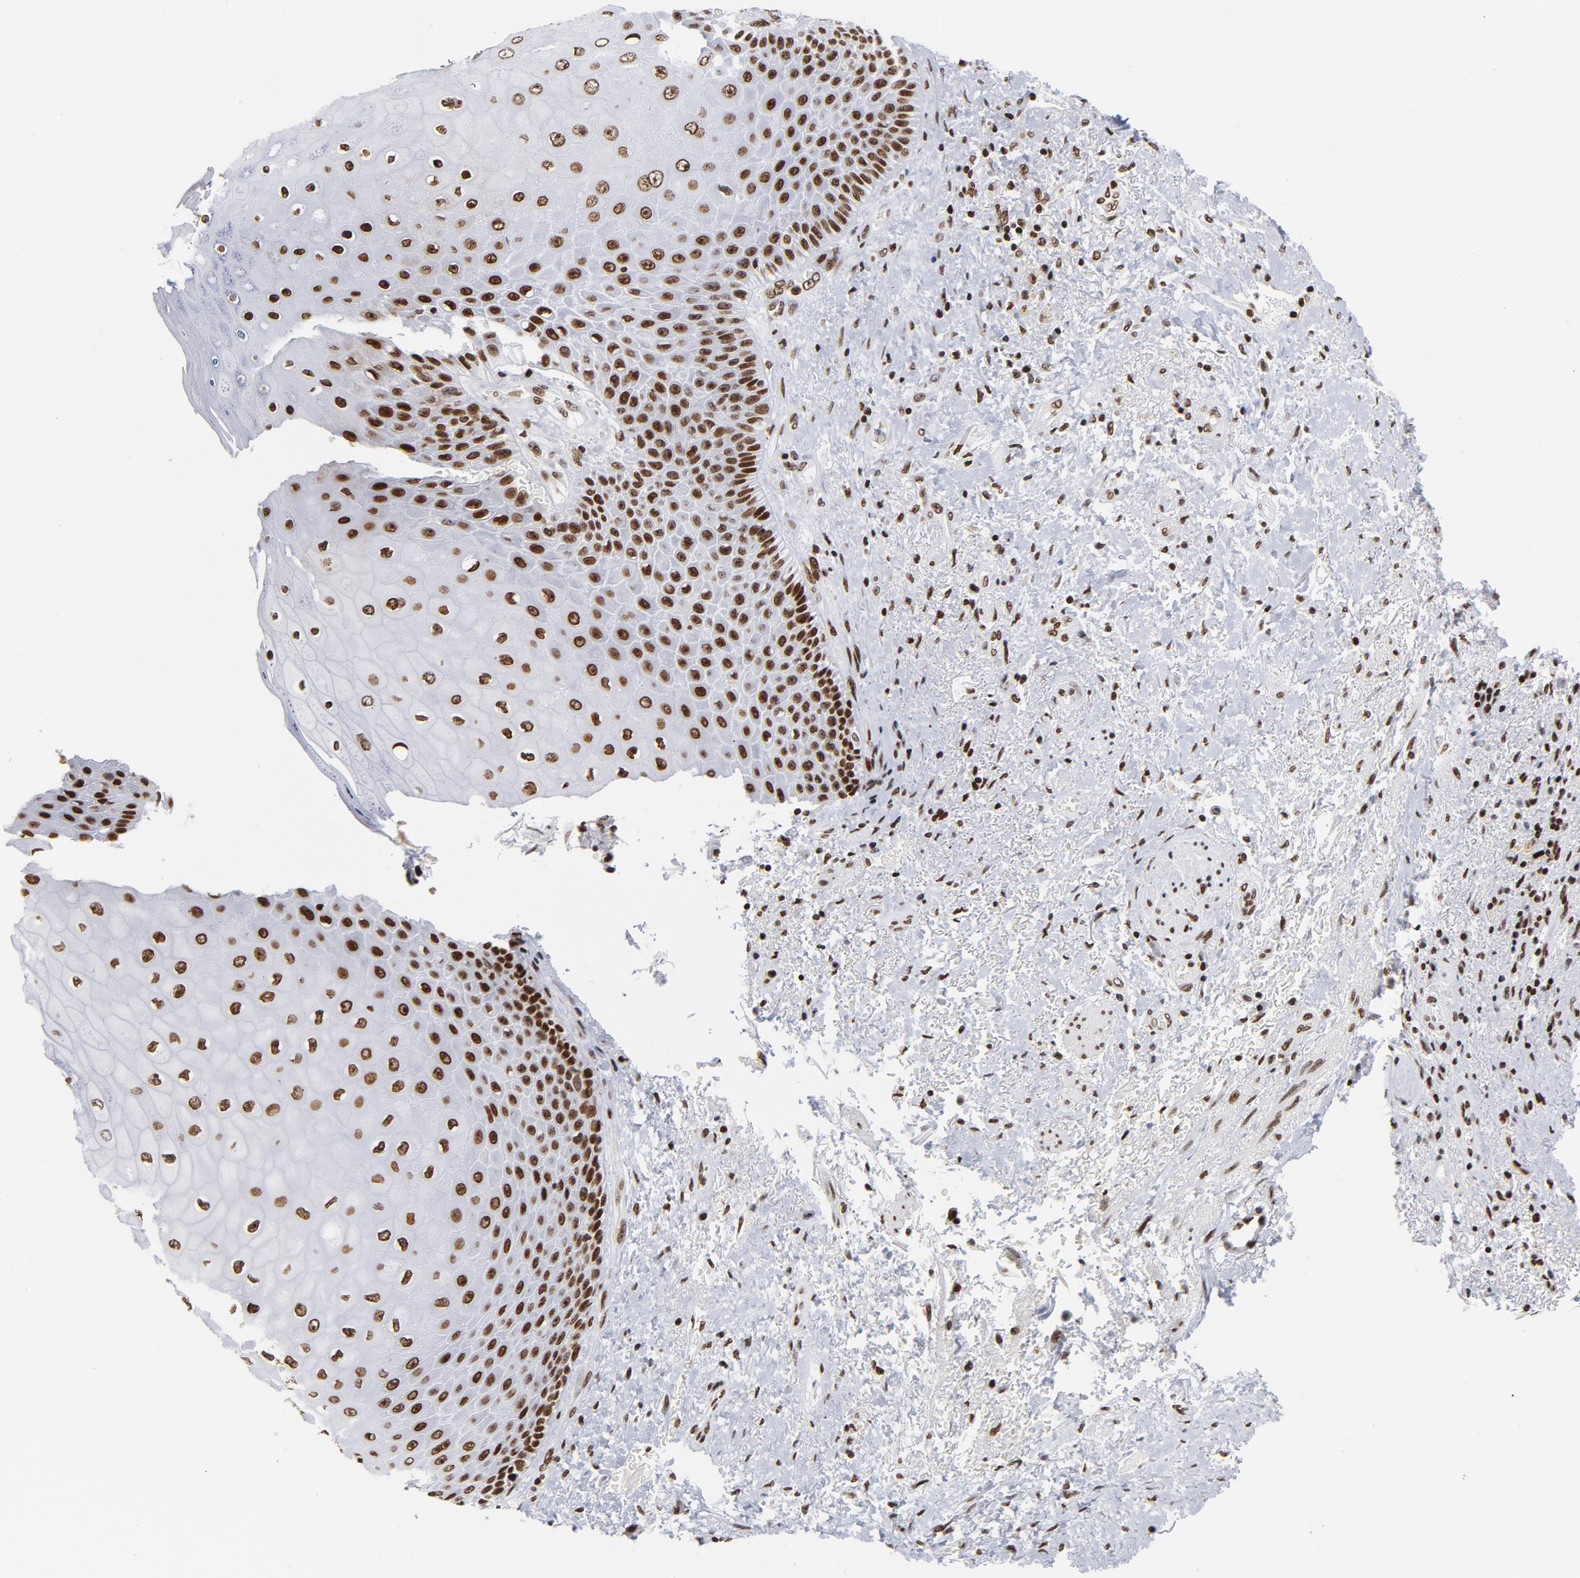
{"staining": {"intensity": "strong", "quantity": ">75%", "location": "nuclear"}, "tissue": "skin", "cell_type": "Epidermal cells", "image_type": "normal", "snomed": [{"axis": "morphology", "description": "Normal tissue, NOS"}, {"axis": "topography", "description": "Anal"}], "caption": "The histopathology image shows immunohistochemical staining of benign skin. There is strong nuclear staining is identified in about >75% of epidermal cells. The protein is shown in brown color, while the nuclei are stained blue.", "gene": "TOP2B", "patient": {"sex": "female", "age": 46}}